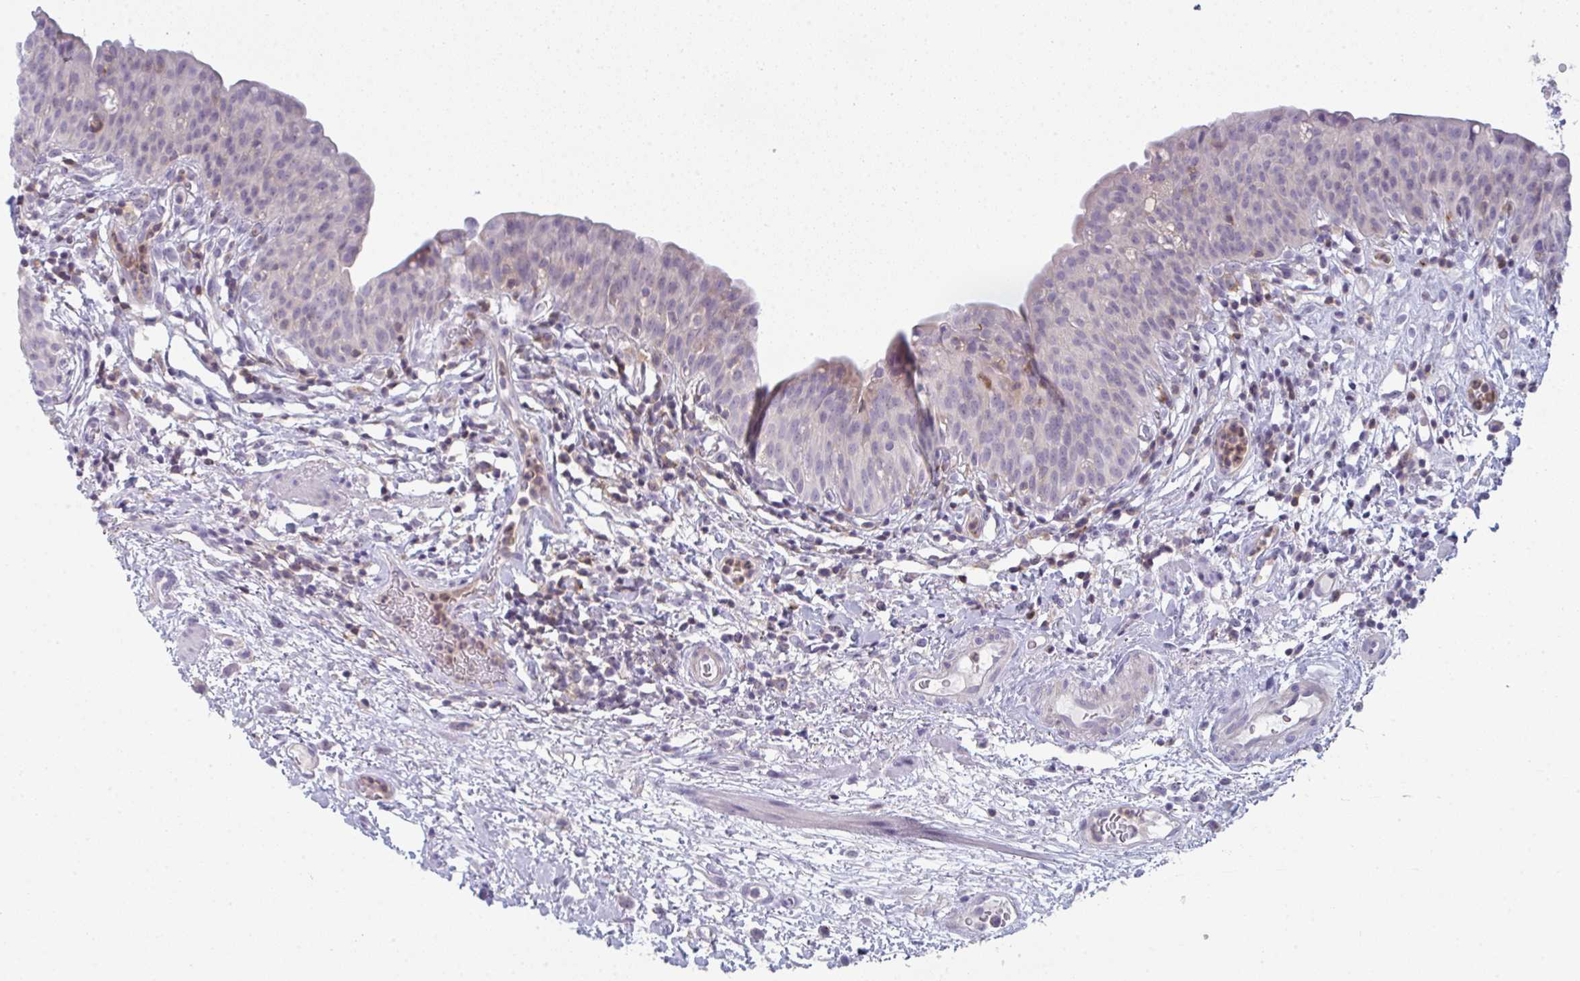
{"staining": {"intensity": "negative", "quantity": "none", "location": "none"}, "tissue": "urinary bladder", "cell_type": "Urothelial cells", "image_type": "normal", "snomed": [{"axis": "morphology", "description": "Normal tissue, NOS"}, {"axis": "morphology", "description": "Inflammation, NOS"}, {"axis": "topography", "description": "Urinary bladder"}], "caption": "High power microscopy micrograph of an immunohistochemistry photomicrograph of unremarkable urinary bladder, revealing no significant expression in urothelial cells. Nuclei are stained in blue.", "gene": "CD80", "patient": {"sex": "male", "age": 57}}